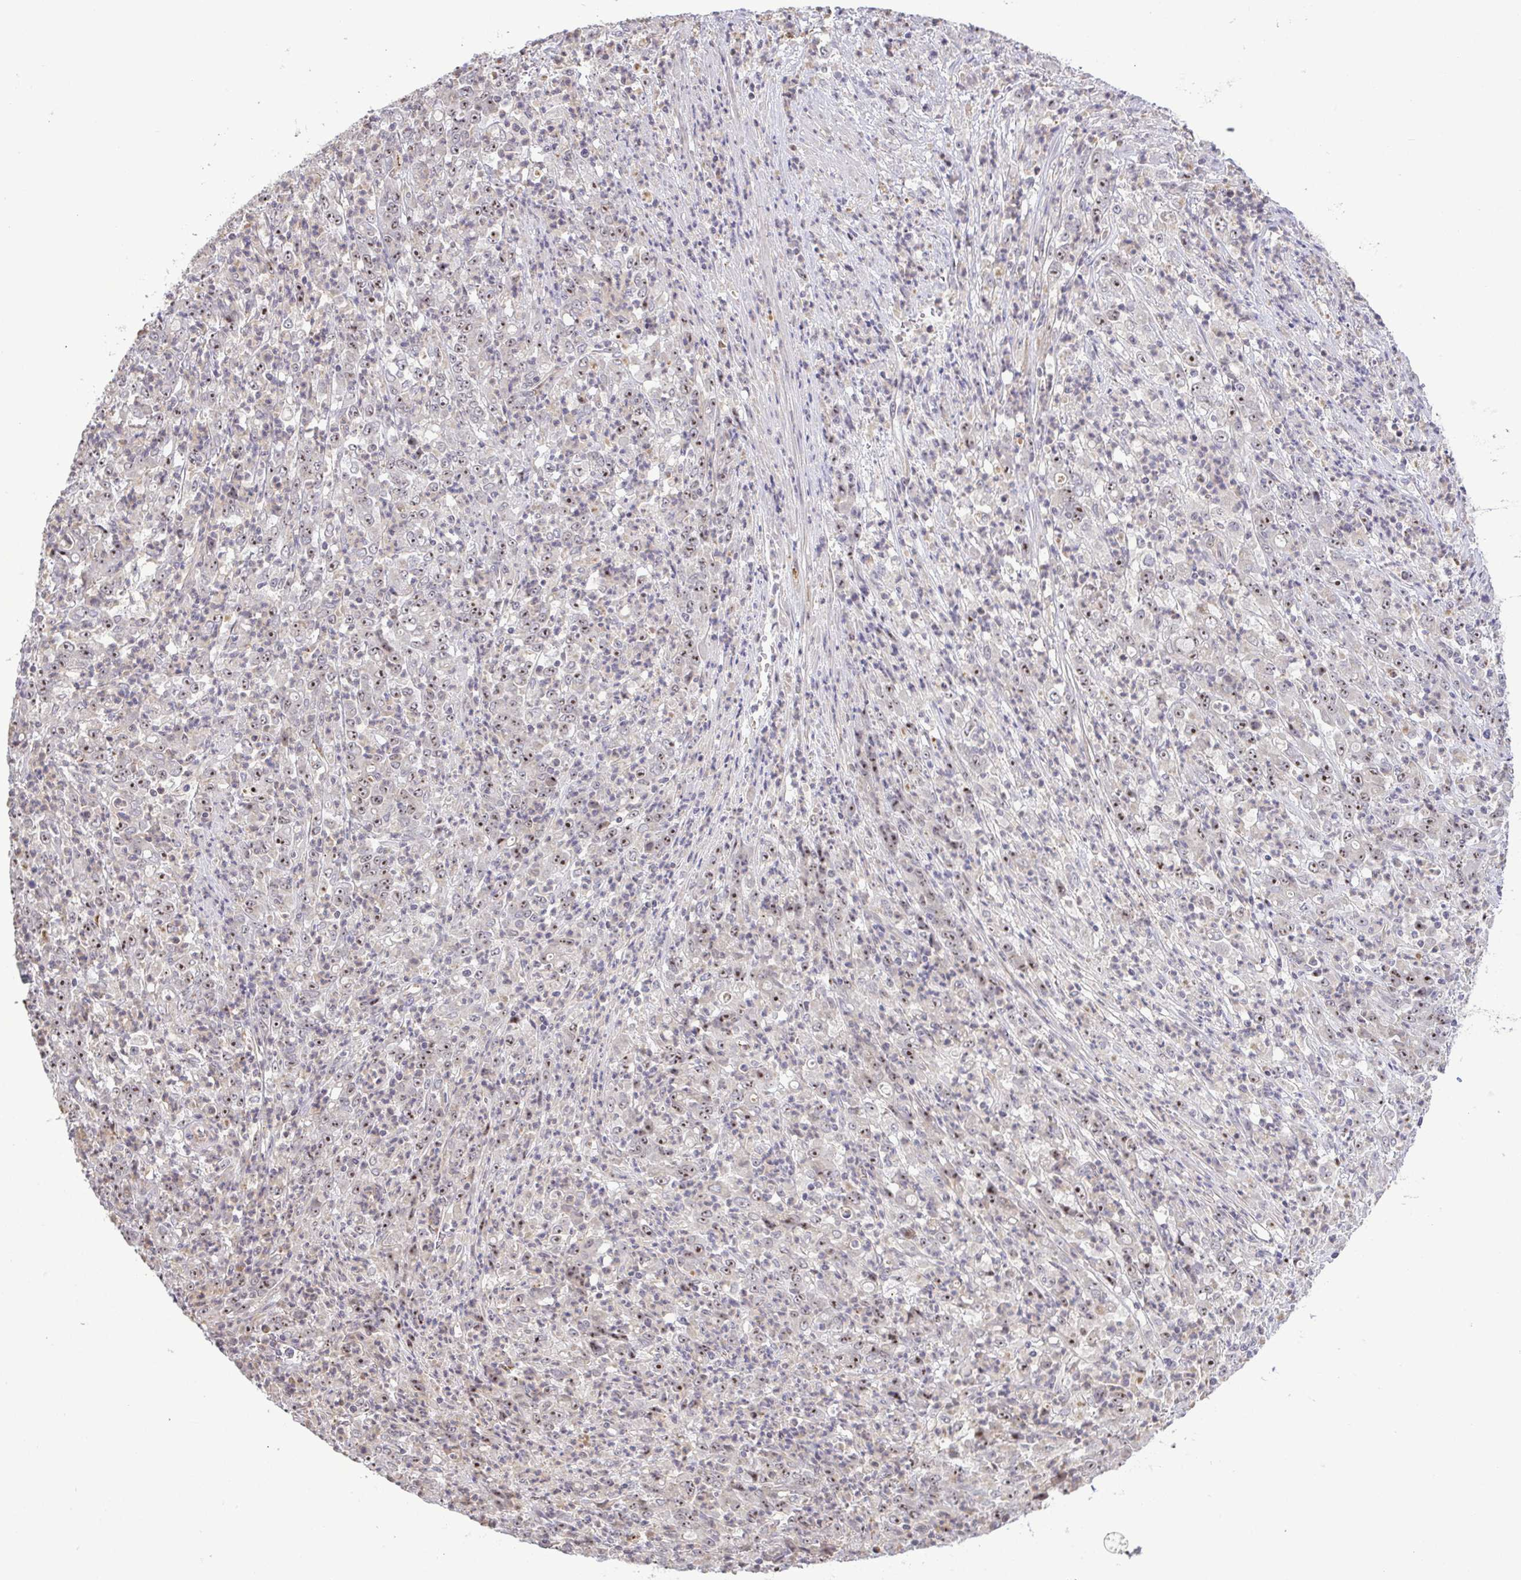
{"staining": {"intensity": "weak", "quantity": "25%-75%", "location": "nuclear"}, "tissue": "stomach cancer", "cell_type": "Tumor cells", "image_type": "cancer", "snomed": [{"axis": "morphology", "description": "Adenocarcinoma, NOS"}, {"axis": "topography", "description": "Stomach, lower"}], "caption": "Weak nuclear staining is appreciated in about 25%-75% of tumor cells in stomach cancer (adenocarcinoma). (IHC, brightfield microscopy, high magnification).", "gene": "RSL24D1", "patient": {"sex": "female", "age": 71}}